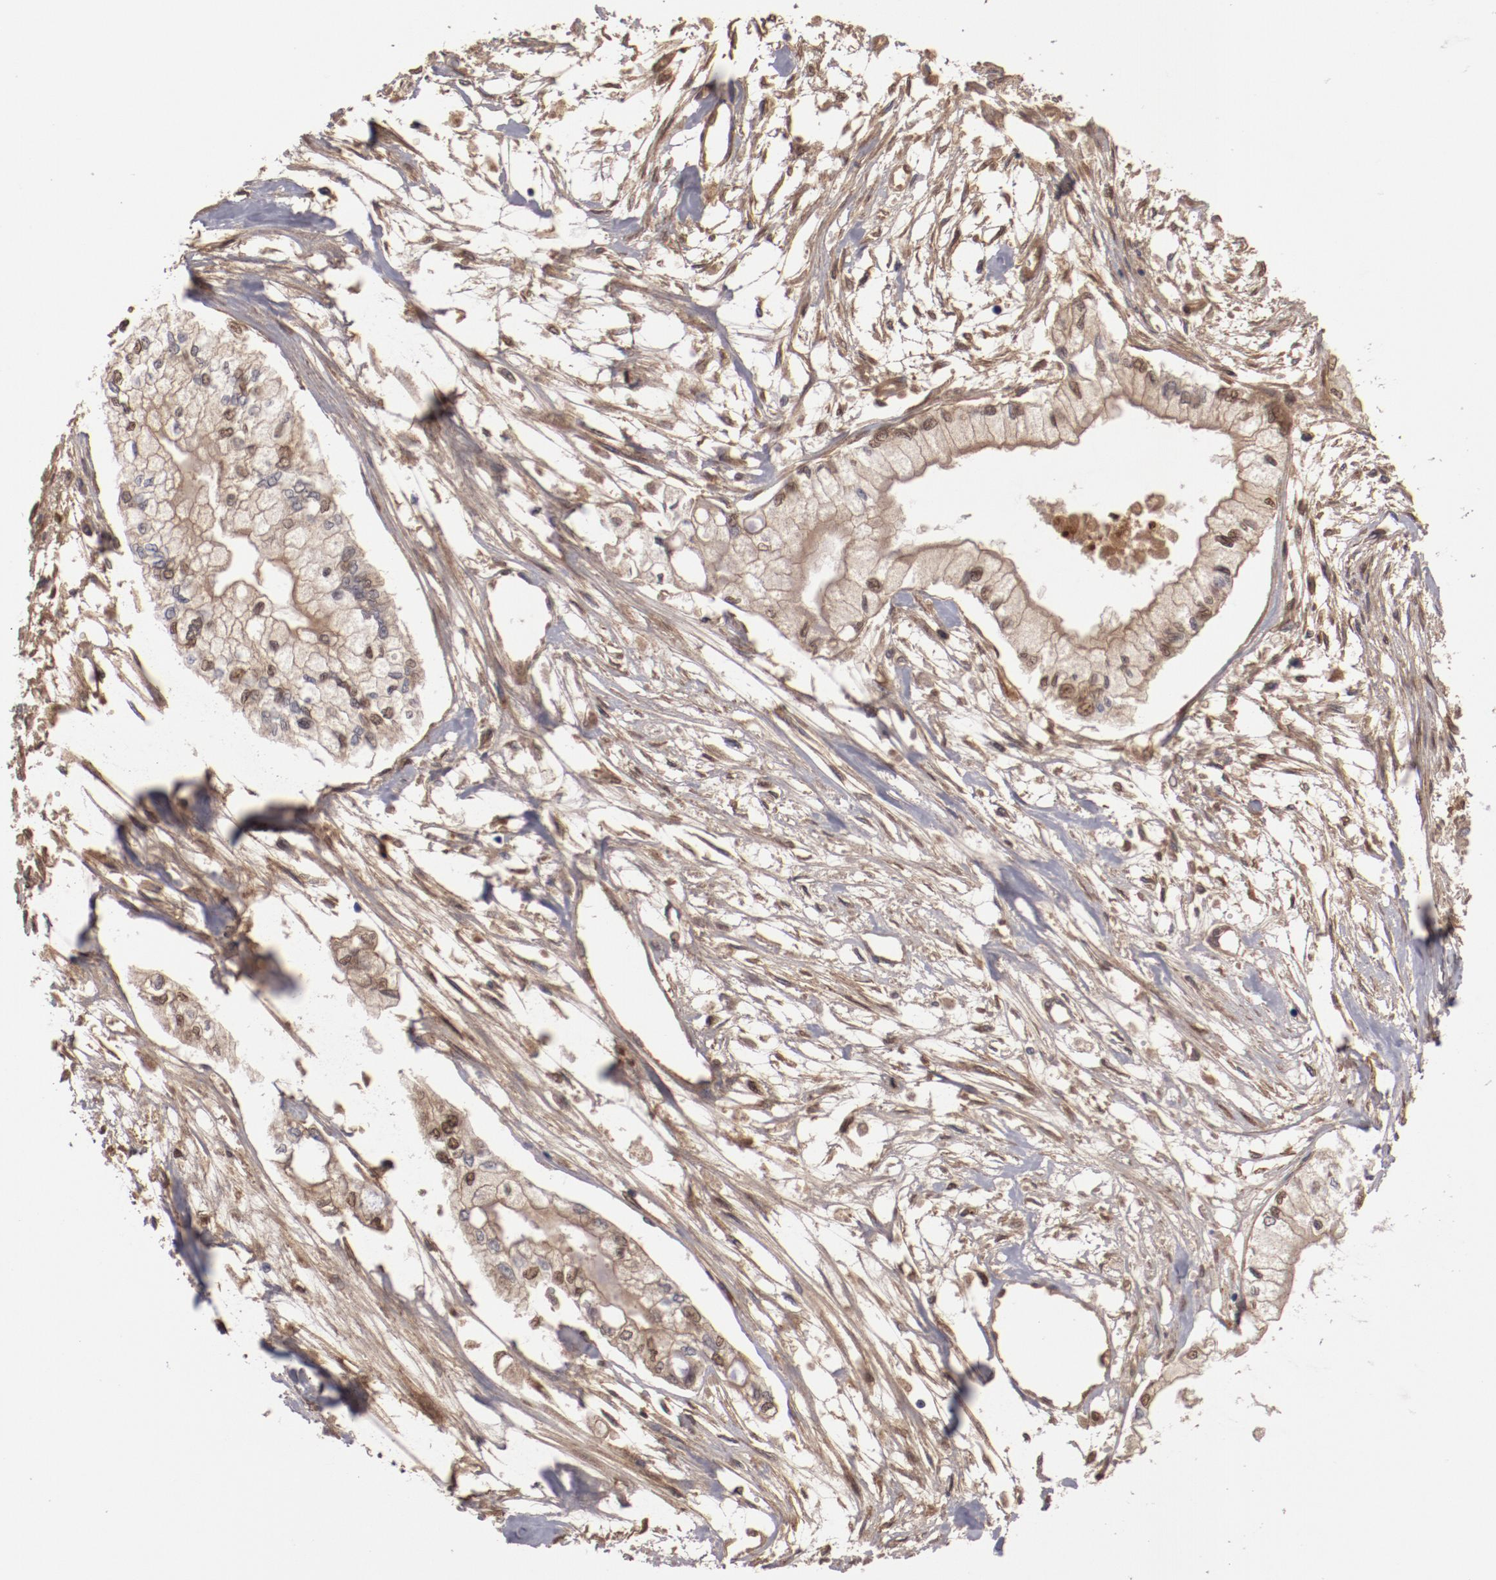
{"staining": {"intensity": "moderate", "quantity": ">75%", "location": "cytoplasmic/membranous"}, "tissue": "pancreatic cancer", "cell_type": "Tumor cells", "image_type": "cancer", "snomed": [{"axis": "morphology", "description": "Adenocarcinoma, NOS"}, {"axis": "topography", "description": "Pancreas"}], "caption": "Protein staining displays moderate cytoplasmic/membranous expression in approximately >75% of tumor cells in pancreatic cancer (adenocarcinoma).", "gene": "SERPINA7", "patient": {"sex": "male", "age": 79}}